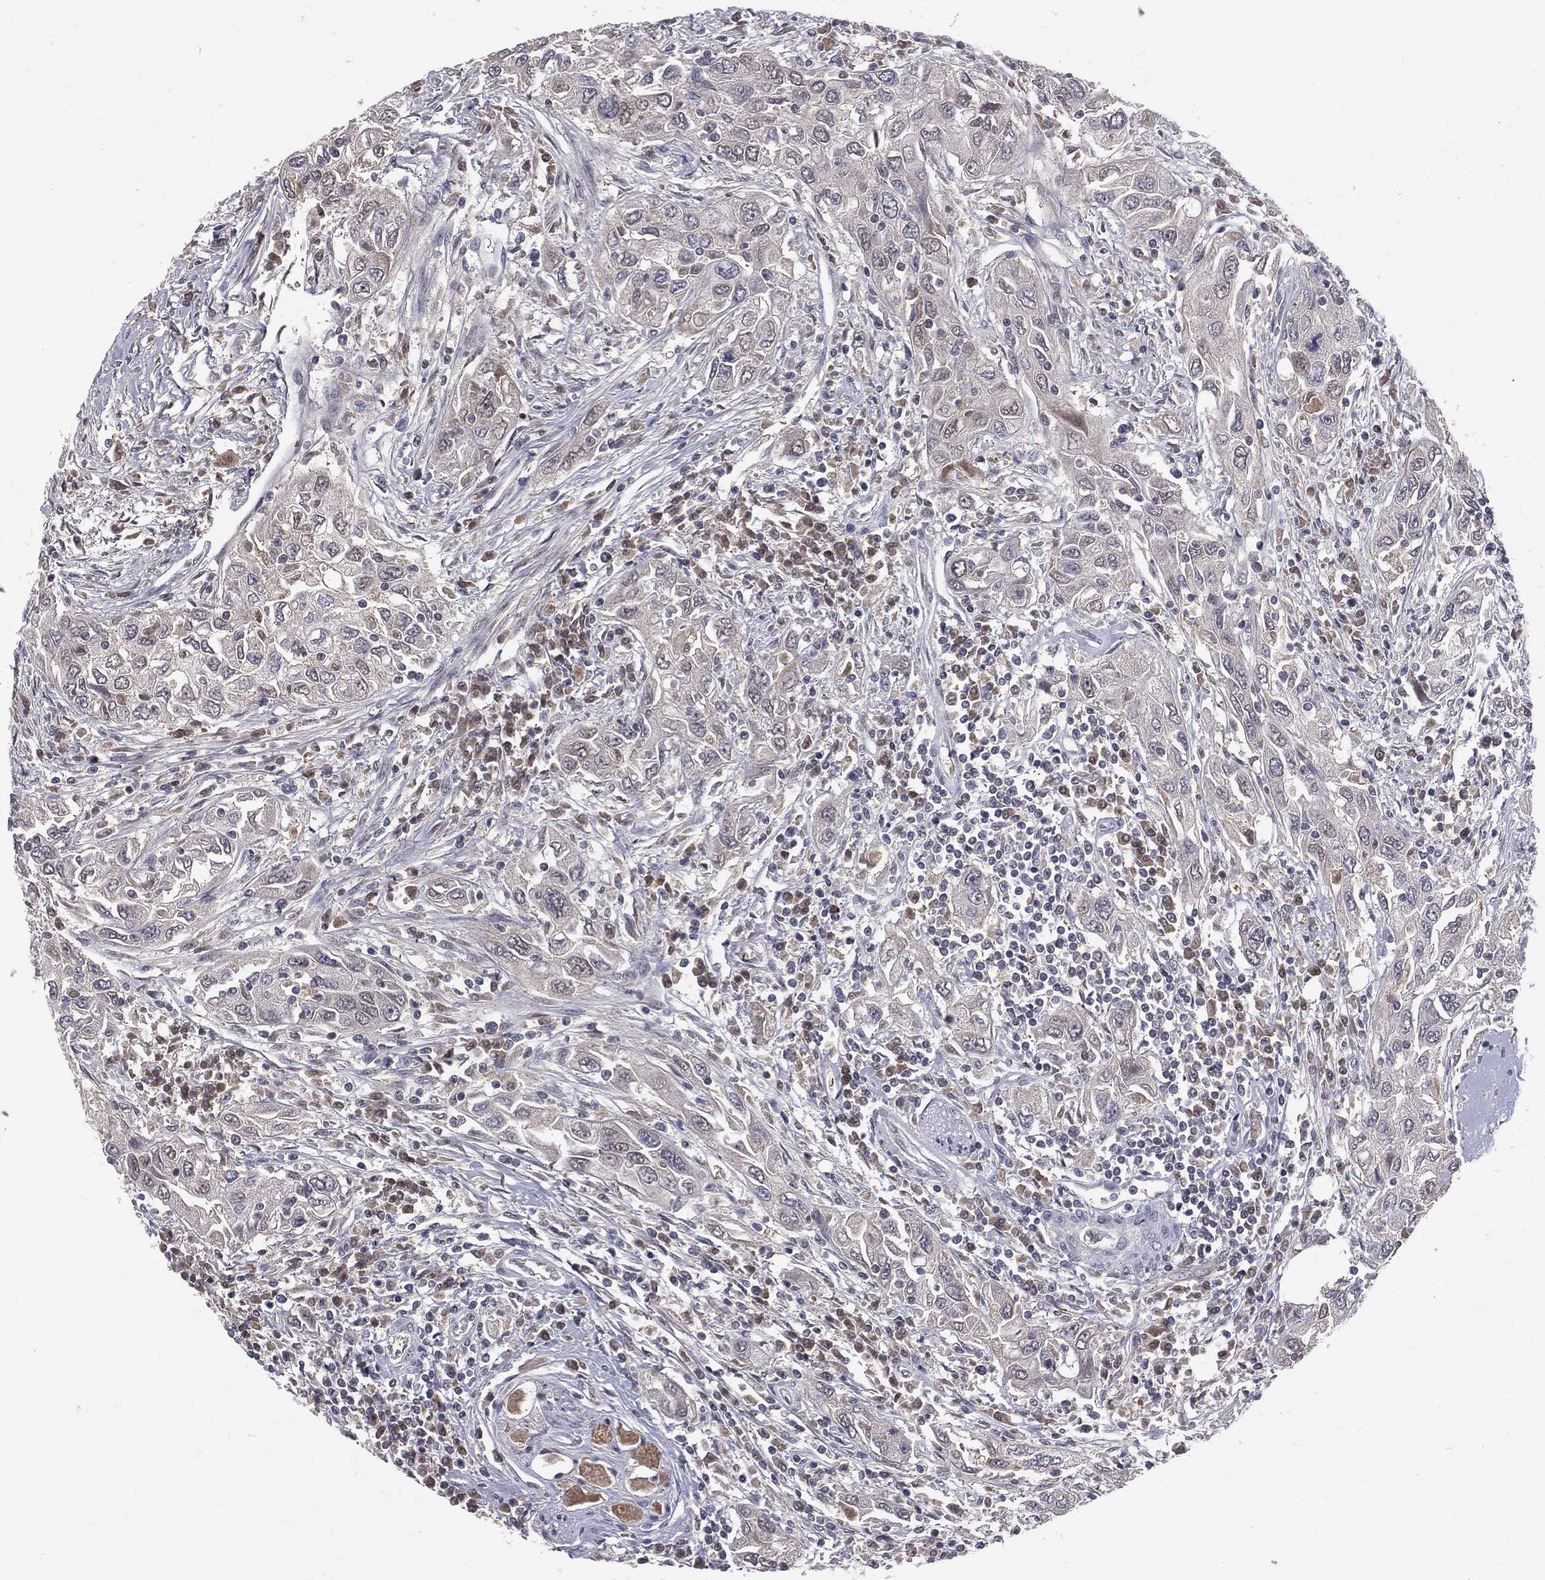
{"staining": {"intensity": "negative", "quantity": "none", "location": "none"}, "tissue": "urothelial cancer", "cell_type": "Tumor cells", "image_type": "cancer", "snomed": [{"axis": "morphology", "description": "Urothelial carcinoma, High grade"}, {"axis": "topography", "description": "Urinary bladder"}], "caption": "DAB (3,3'-diaminobenzidine) immunohistochemical staining of urothelial carcinoma (high-grade) reveals no significant staining in tumor cells.", "gene": "DSG4", "patient": {"sex": "male", "age": 76}}